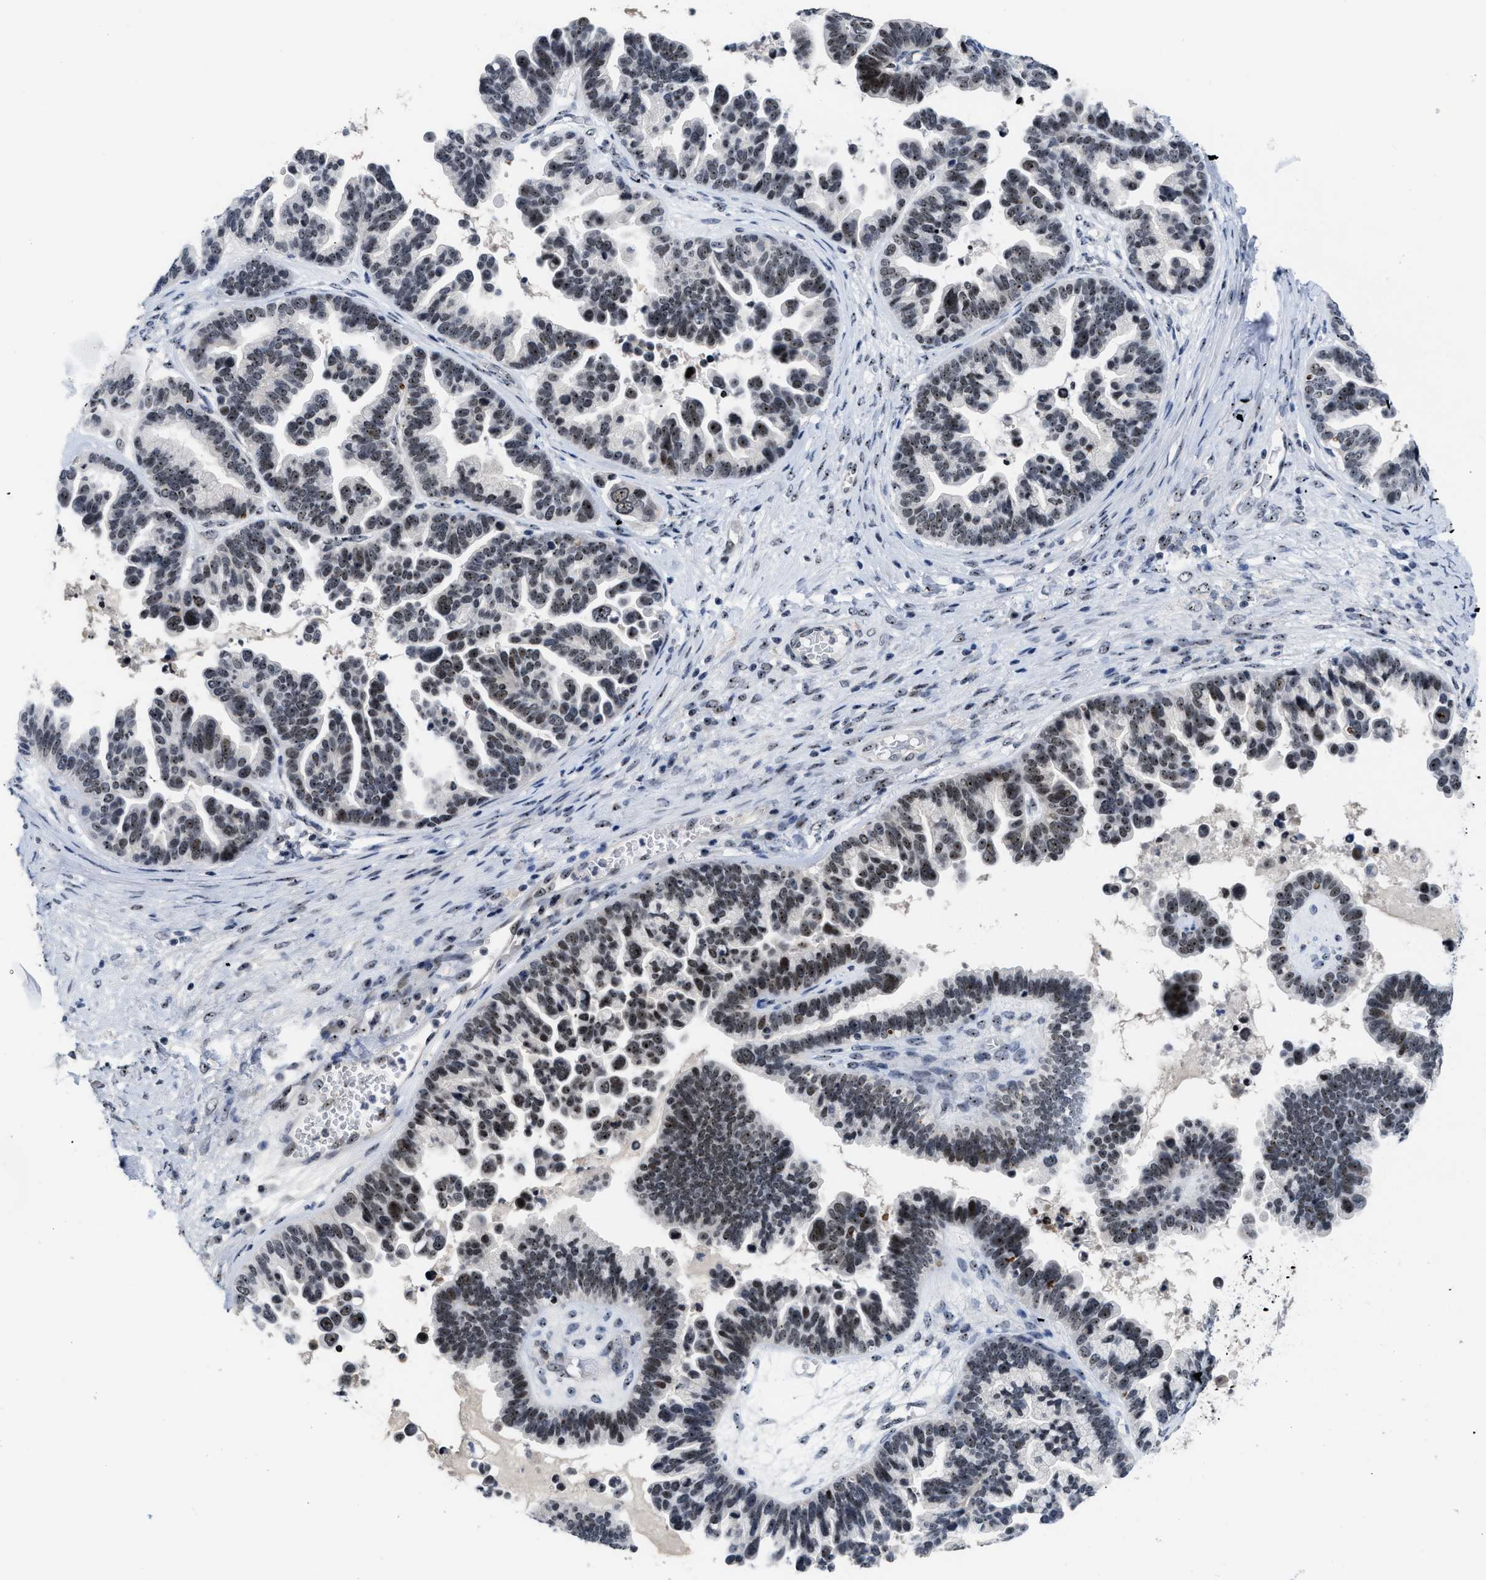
{"staining": {"intensity": "strong", "quantity": "25%-75%", "location": "nuclear"}, "tissue": "ovarian cancer", "cell_type": "Tumor cells", "image_type": "cancer", "snomed": [{"axis": "morphology", "description": "Cystadenocarcinoma, serous, NOS"}, {"axis": "topography", "description": "Ovary"}], "caption": "Immunohistochemistry (IHC) histopathology image of neoplastic tissue: ovarian cancer (serous cystadenocarcinoma) stained using IHC exhibits high levels of strong protein expression localized specifically in the nuclear of tumor cells, appearing as a nuclear brown color.", "gene": "NOP58", "patient": {"sex": "female", "age": 56}}